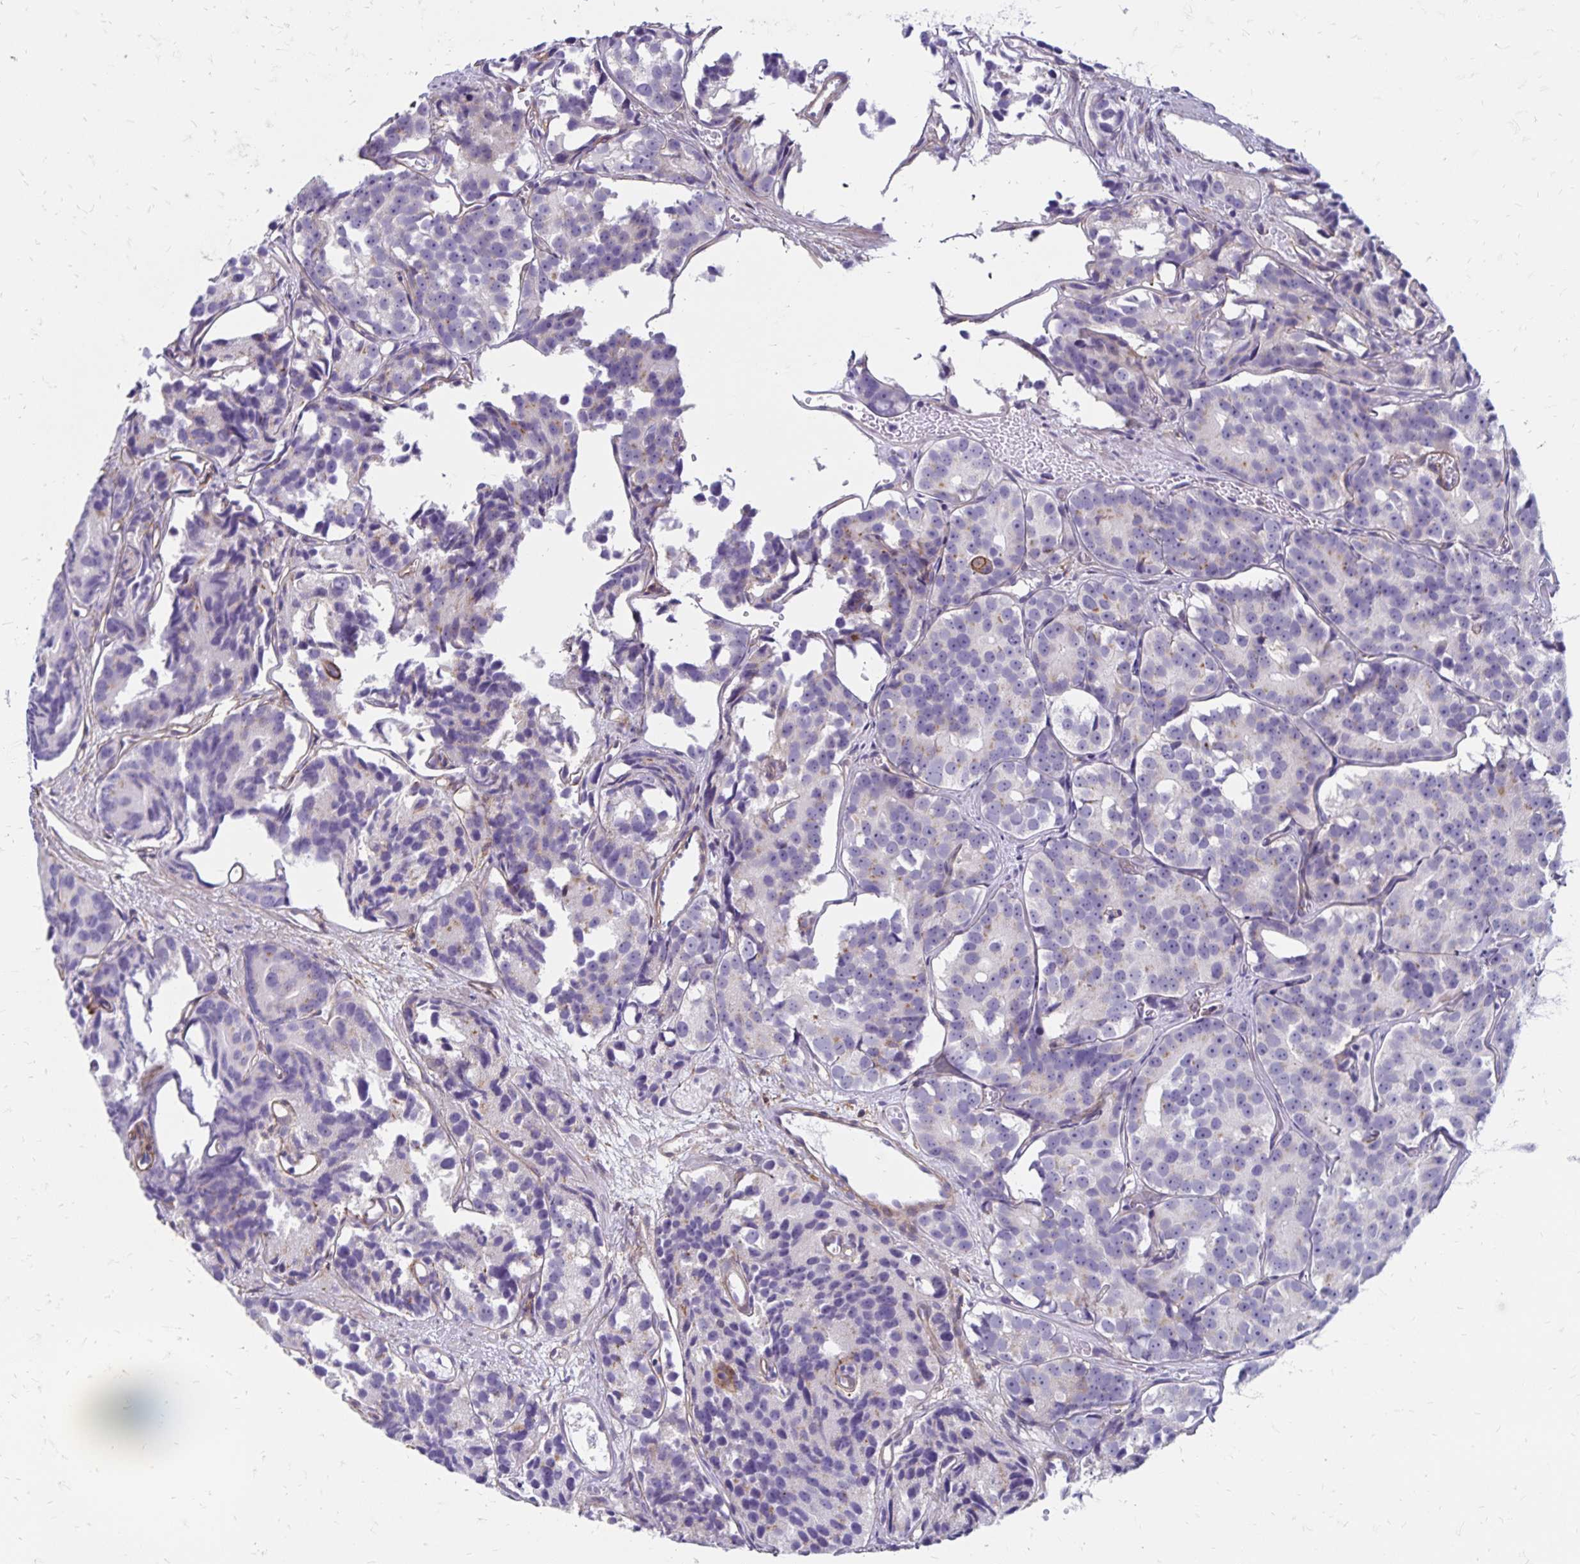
{"staining": {"intensity": "negative", "quantity": "none", "location": "none"}, "tissue": "prostate cancer", "cell_type": "Tumor cells", "image_type": "cancer", "snomed": [{"axis": "morphology", "description": "Adenocarcinoma, High grade"}, {"axis": "topography", "description": "Prostate"}], "caption": "Immunohistochemistry (IHC) photomicrograph of neoplastic tissue: prostate adenocarcinoma (high-grade) stained with DAB (3,3'-diaminobenzidine) shows no significant protein positivity in tumor cells. (Stains: DAB (3,3'-diaminobenzidine) immunohistochemistry (IHC) with hematoxylin counter stain, Microscopy: brightfield microscopy at high magnification).", "gene": "TNS3", "patient": {"sex": "male", "age": 77}}